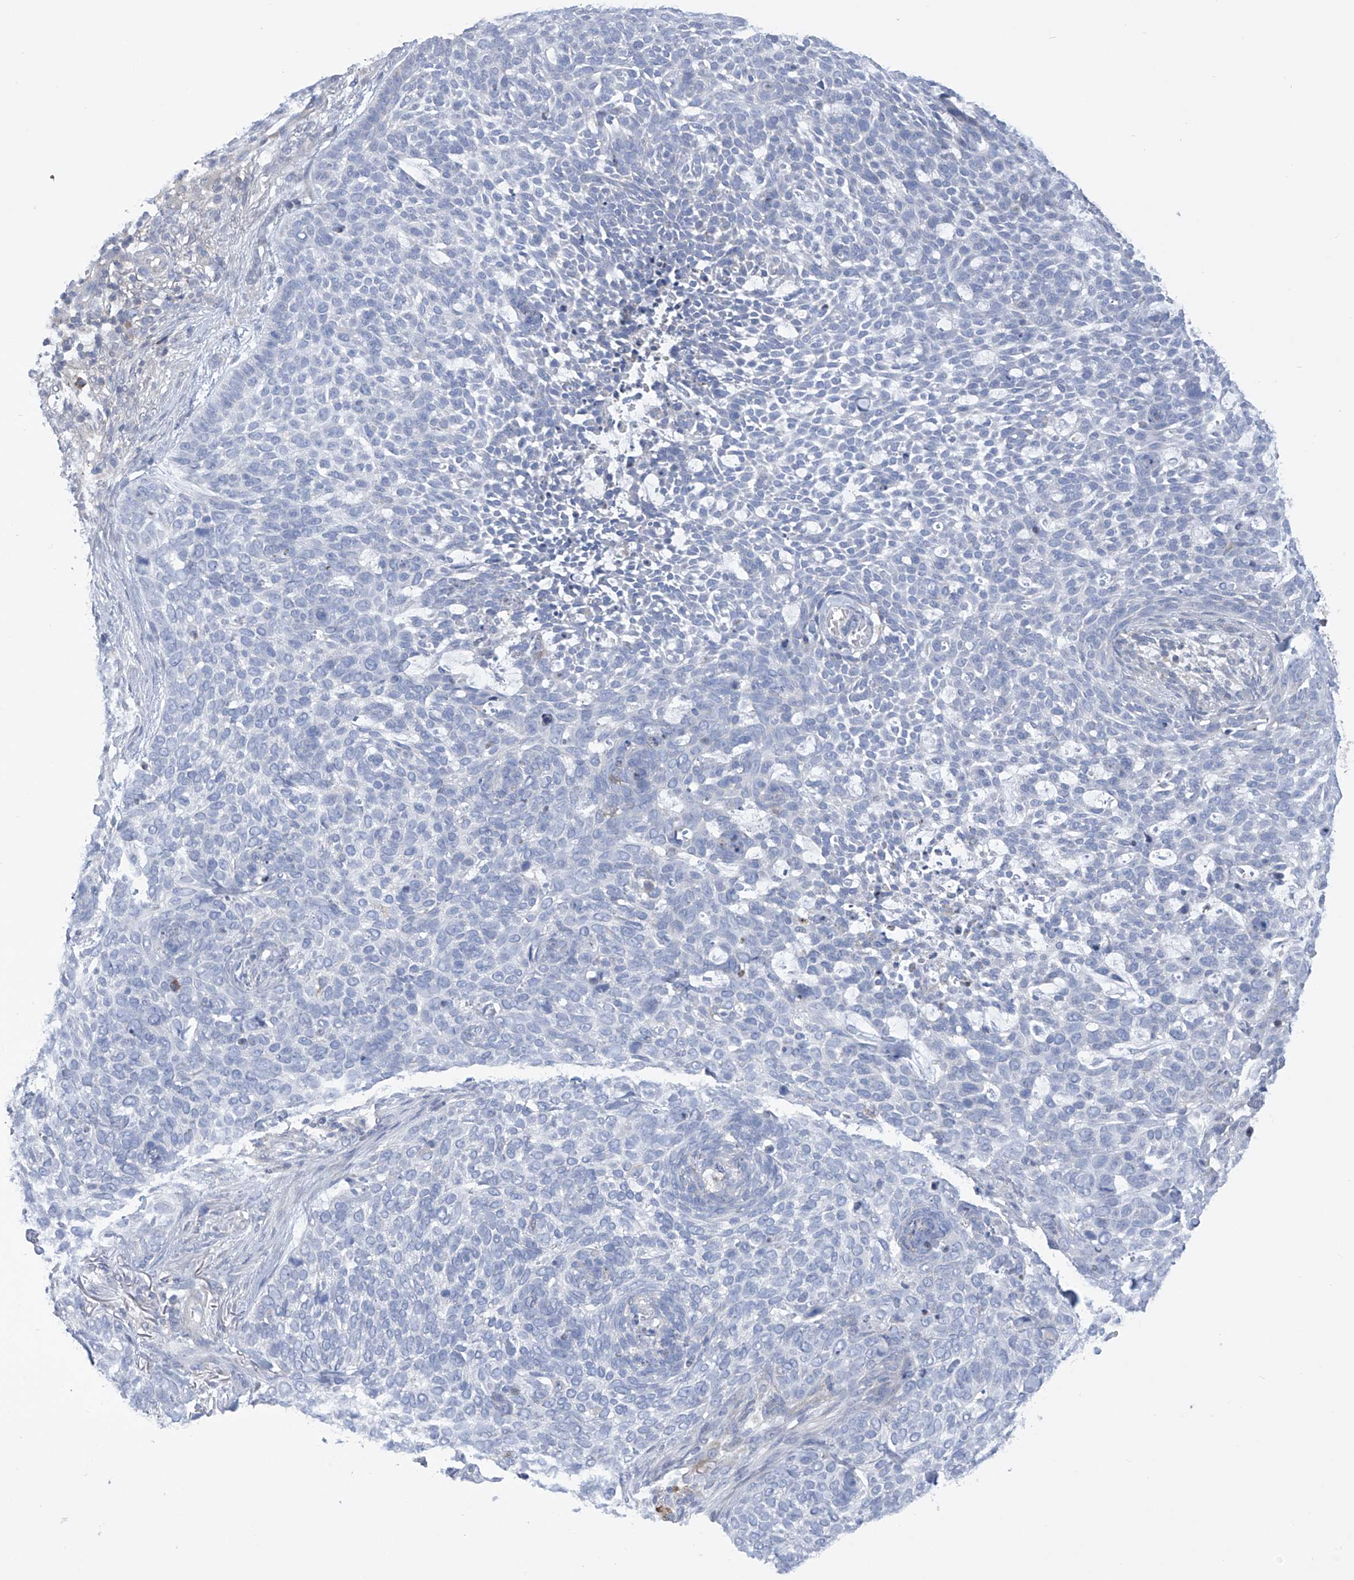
{"staining": {"intensity": "negative", "quantity": "none", "location": "none"}, "tissue": "skin cancer", "cell_type": "Tumor cells", "image_type": "cancer", "snomed": [{"axis": "morphology", "description": "Basal cell carcinoma"}, {"axis": "topography", "description": "Skin"}], "caption": "IHC of human skin cancer (basal cell carcinoma) exhibits no expression in tumor cells.", "gene": "SLCO4A1", "patient": {"sex": "female", "age": 64}}